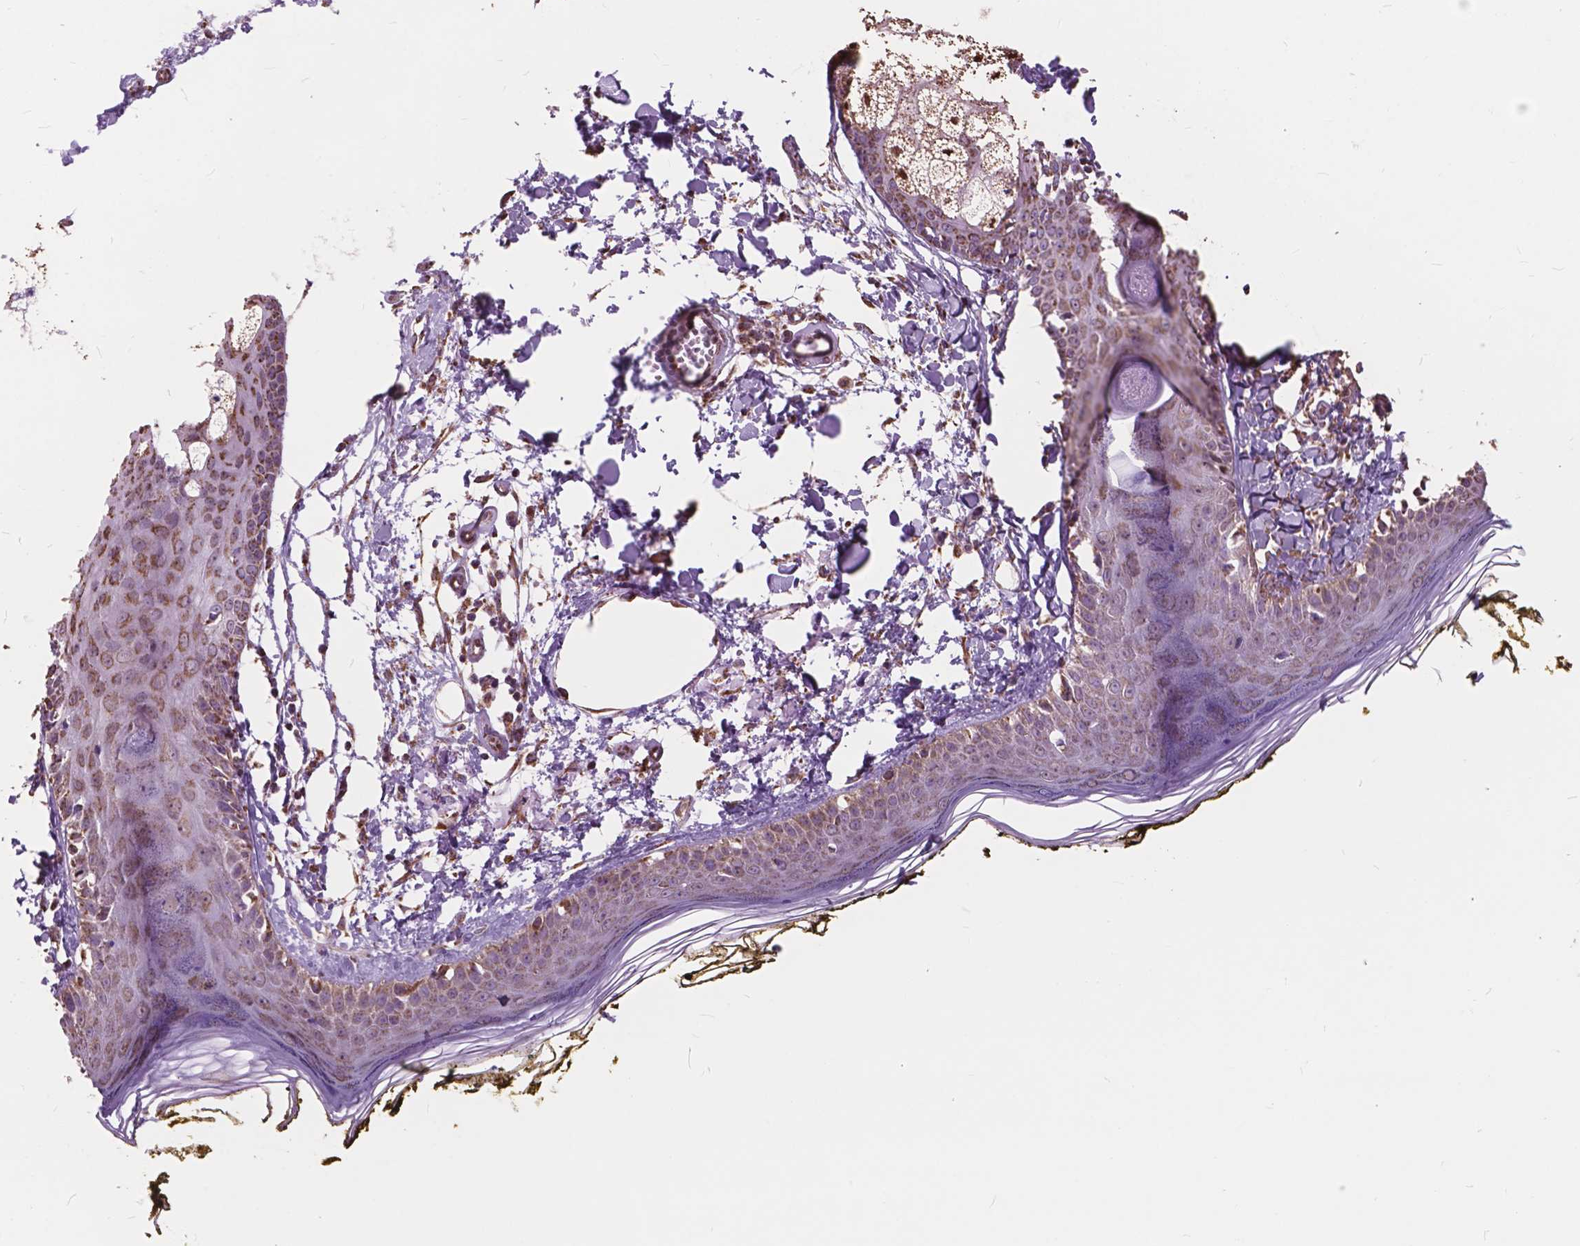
{"staining": {"intensity": "moderate", "quantity": ">75%", "location": "cytoplasmic/membranous"}, "tissue": "skin", "cell_type": "Fibroblasts", "image_type": "normal", "snomed": [{"axis": "morphology", "description": "Normal tissue, NOS"}, {"axis": "topography", "description": "Skin"}], "caption": "A medium amount of moderate cytoplasmic/membranous positivity is seen in about >75% of fibroblasts in normal skin.", "gene": "SCOC", "patient": {"sex": "male", "age": 76}}